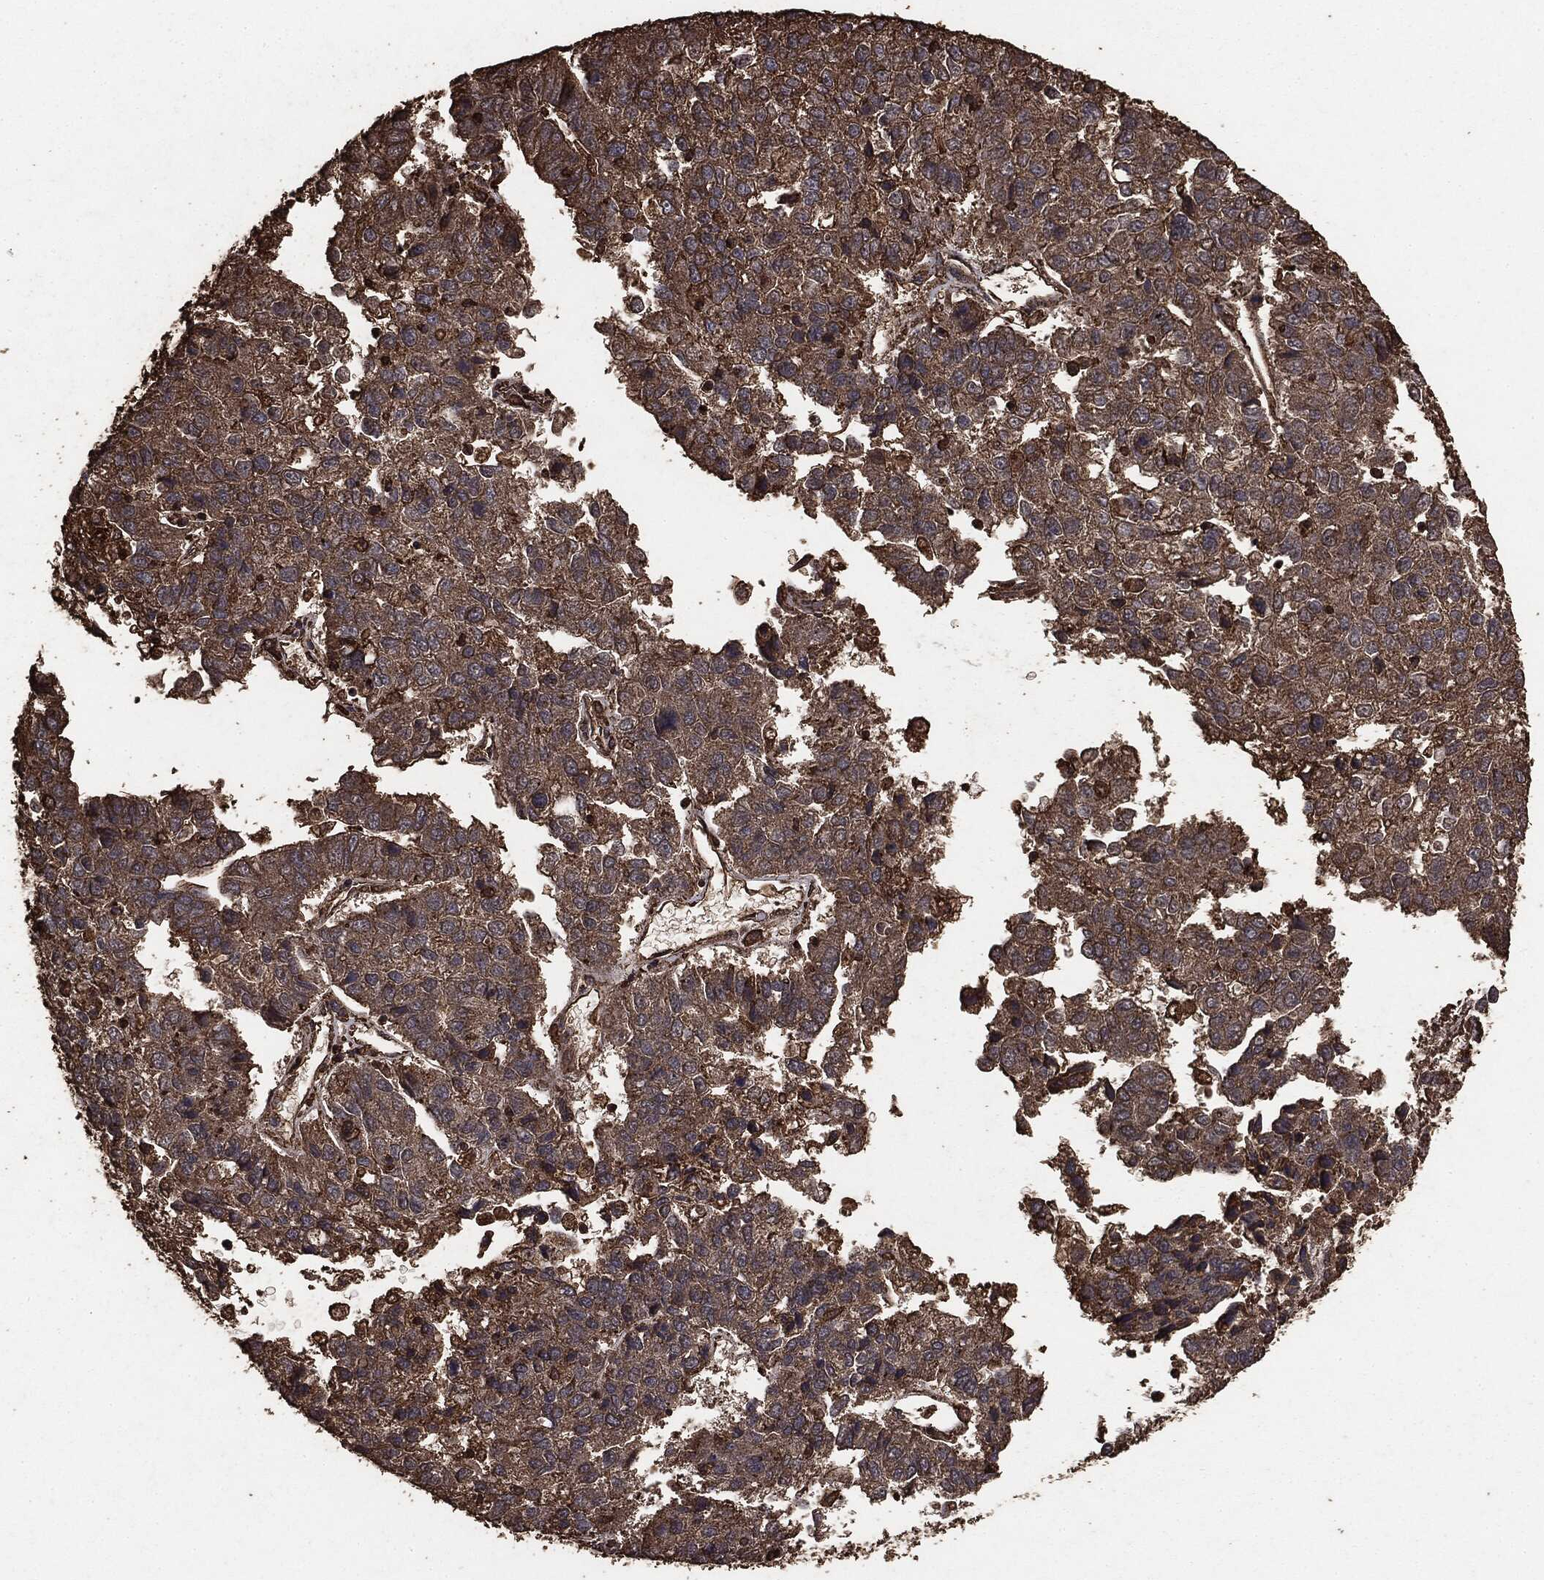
{"staining": {"intensity": "moderate", "quantity": ">75%", "location": "cytoplasmic/membranous"}, "tissue": "pancreatic cancer", "cell_type": "Tumor cells", "image_type": "cancer", "snomed": [{"axis": "morphology", "description": "Adenocarcinoma, NOS"}, {"axis": "topography", "description": "Pancreas"}], "caption": "A medium amount of moderate cytoplasmic/membranous positivity is identified in approximately >75% of tumor cells in pancreatic cancer (adenocarcinoma) tissue.", "gene": "MTOR", "patient": {"sex": "female", "age": 61}}